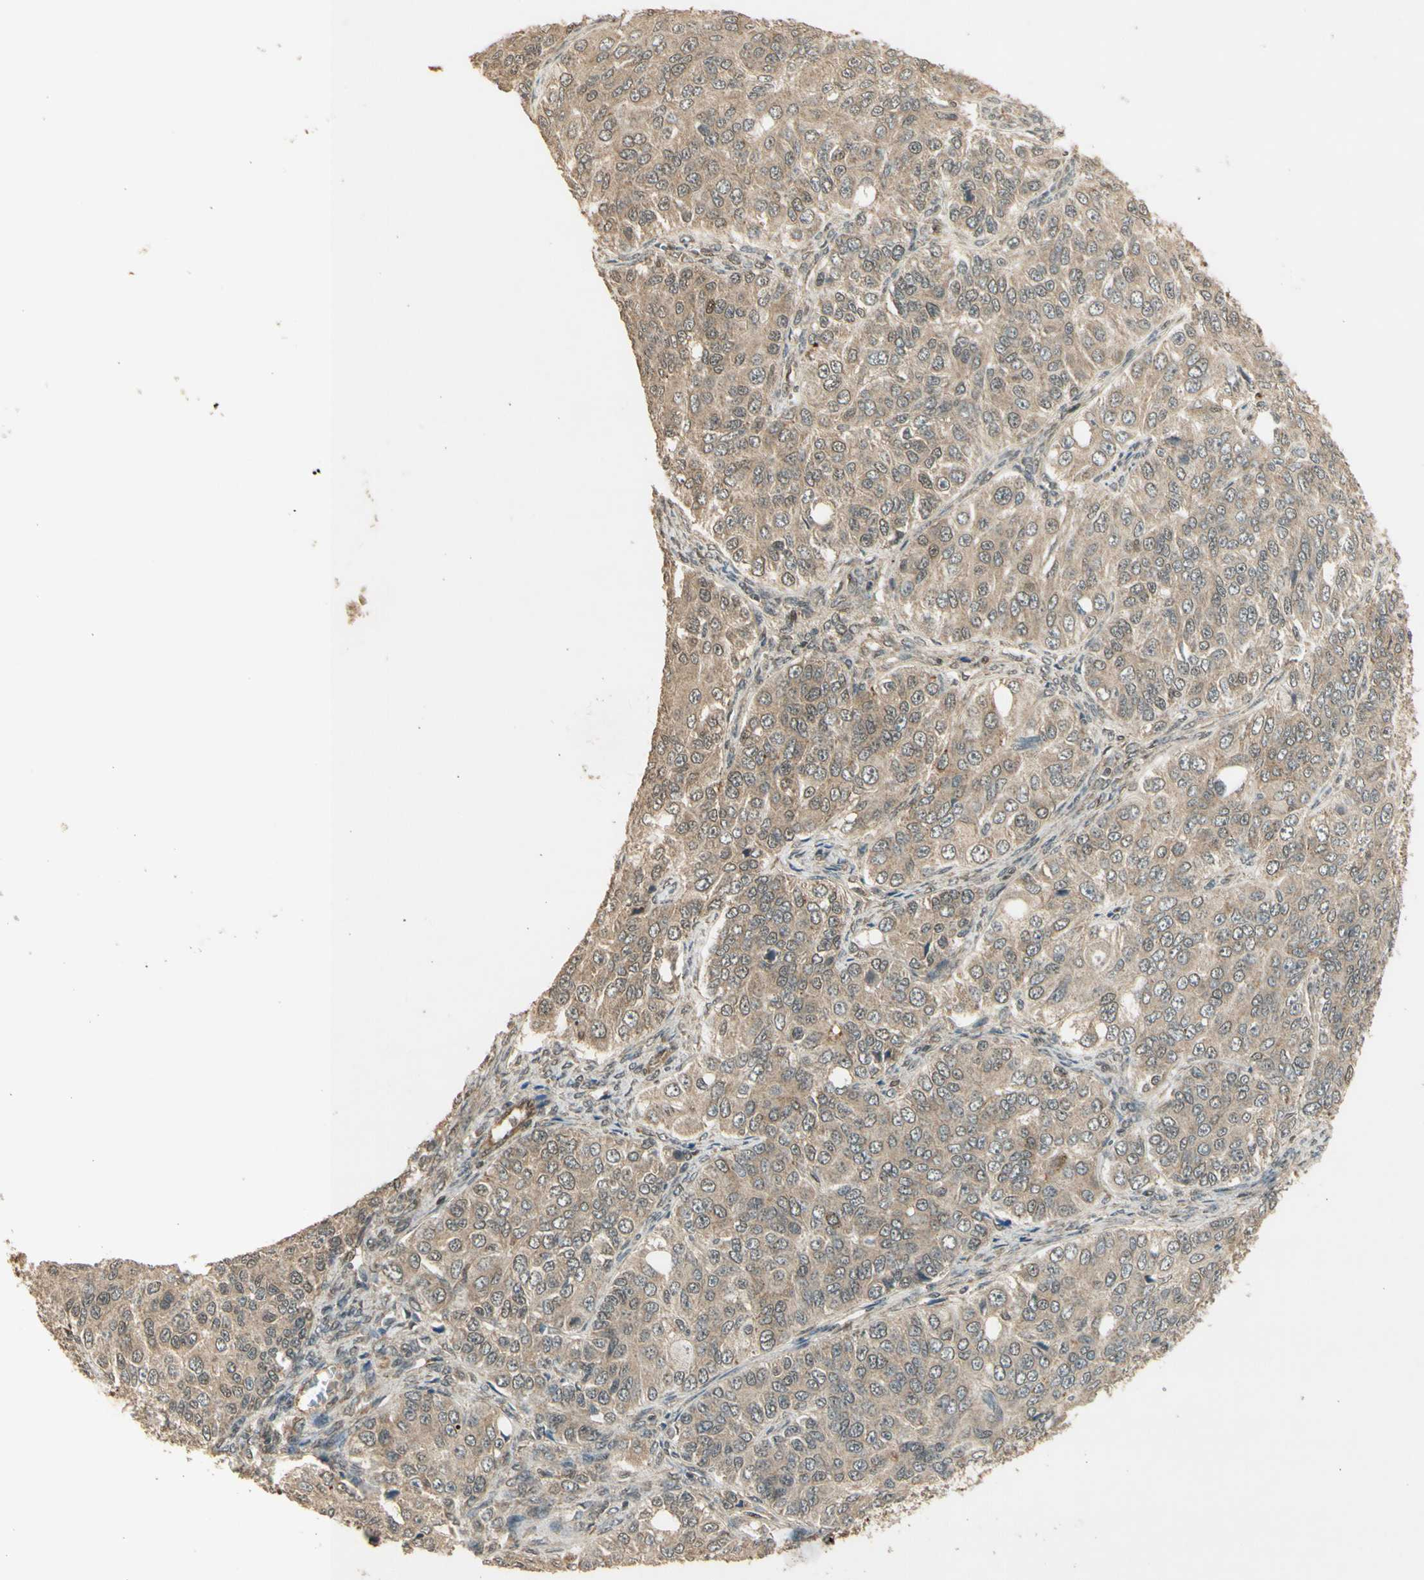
{"staining": {"intensity": "weak", "quantity": ">75%", "location": "cytoplasmic/membranous"}, "tissue": "ovarian cancer", "cell_type": "Tumor cells", "image_type": "cancer", "snomed": [{"axis": "morphology", "description": "Carcinoma, endometroid"}, {"axis": "topography", "description": "Ovary"}], "caption": "Human endometroid carcinoma (ovarian) stained with a brown dye reveals weak cytoplasmic/membranous positive positivity in approximately >75% of tumor cells.", "gene": "GMEB2", "patient": {"sex": "female", "age": 51}}